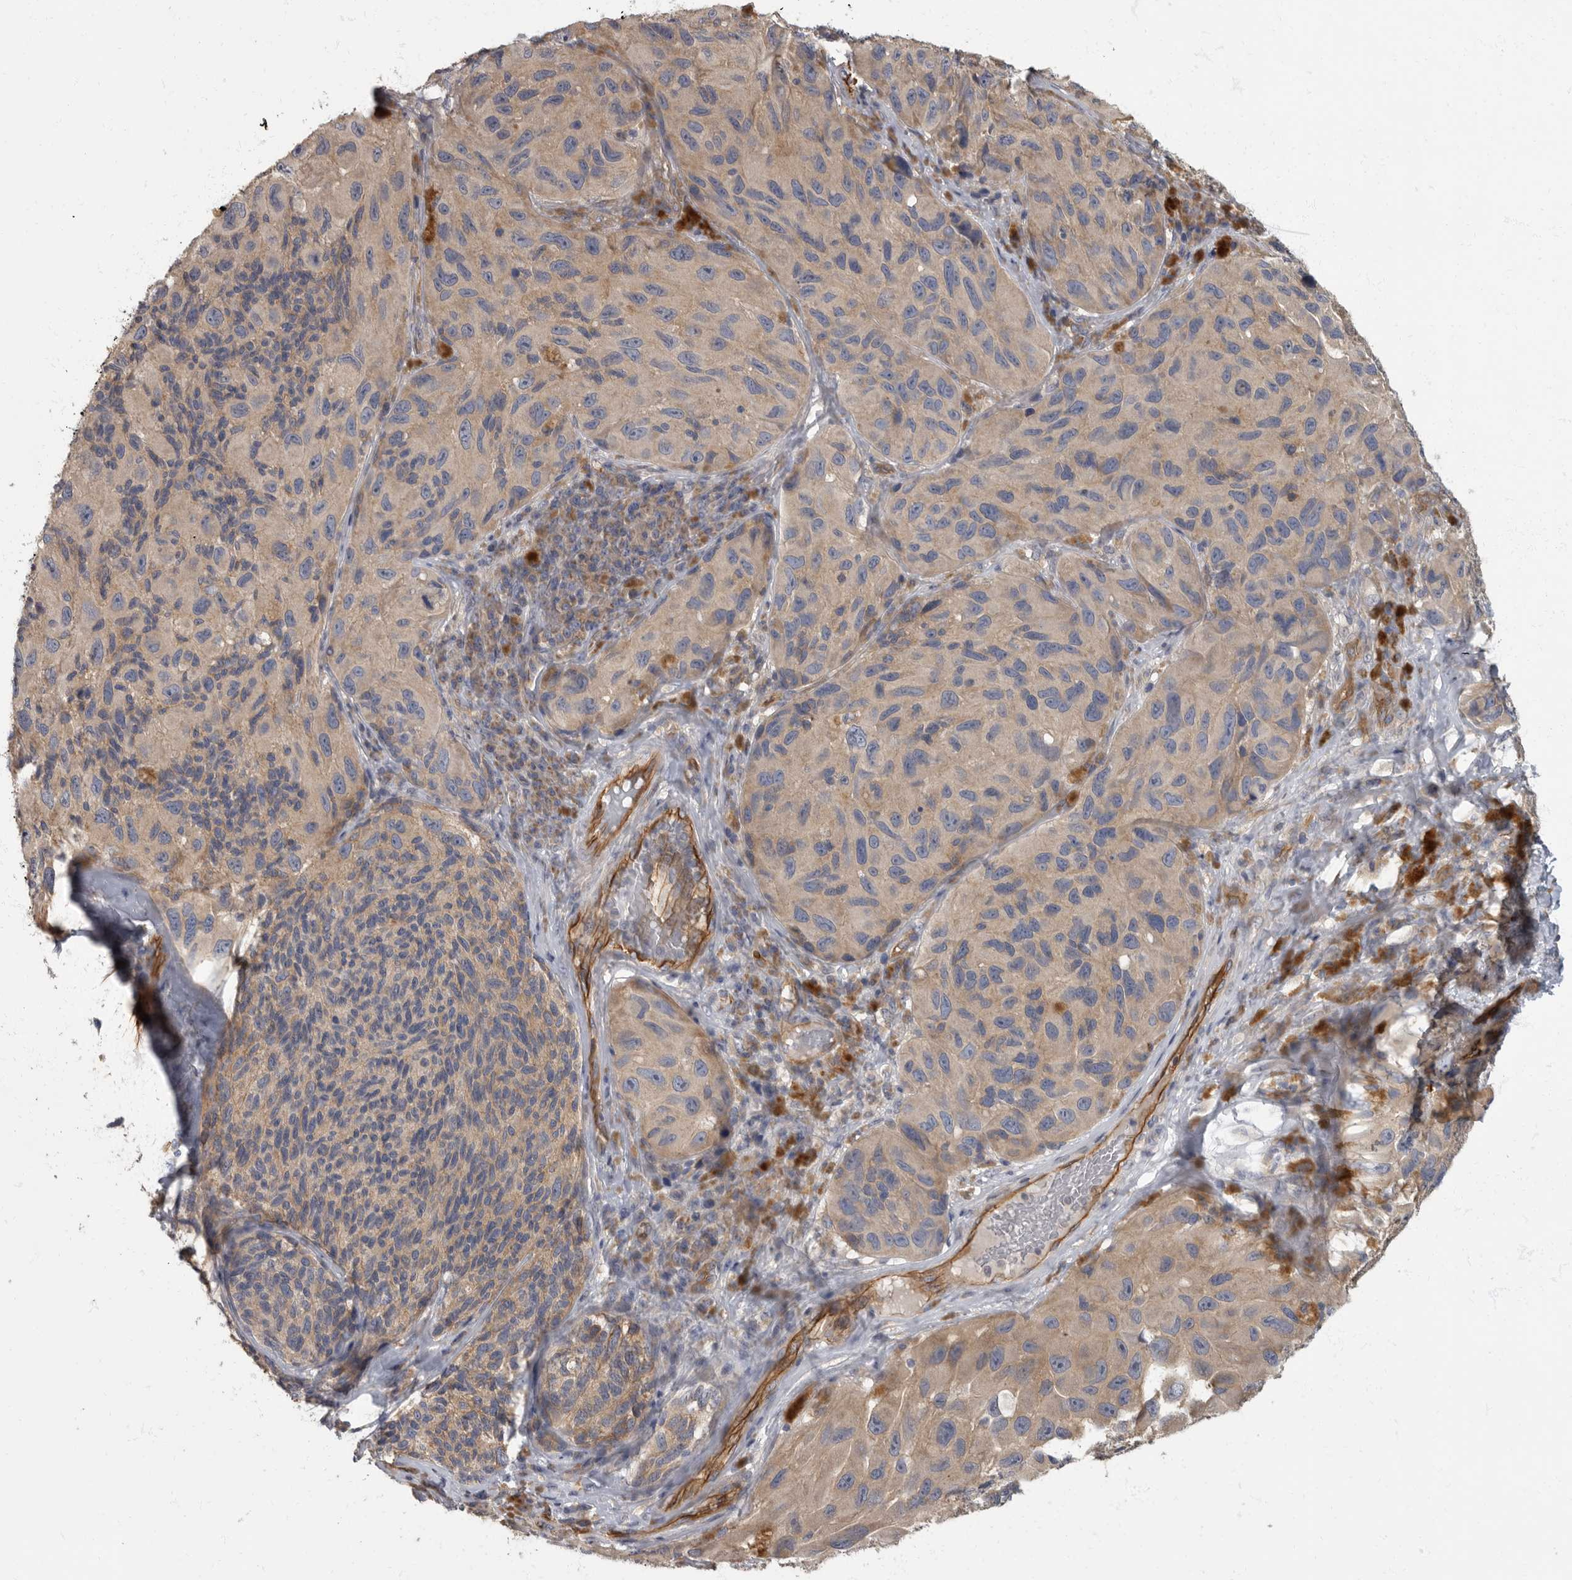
{"staining": {"intensity": "weak", "quantity": ">75%", "location": "cytoplasmic/membranous"}, "tissue": "melanoma", "cell_type": "Tumor cells", "image_type": "cancer", "snomed": [{"axis": "morphology", "description": "Malignant melanoma, NOS"}, {"axis": "topography", "description": "Skin"}], "caption": "Tumor cells demonstrate low levels of weak cytoplasmic/membranous staining in approximately >75% of cells in human melanoma. The protein of interest is stained brown, and the nuclei are stained in blue (DAB IHC with brightfield microscopy, high magnification).", "gene": "PDK1", "patient": {"sex": "female", "age": 73}}